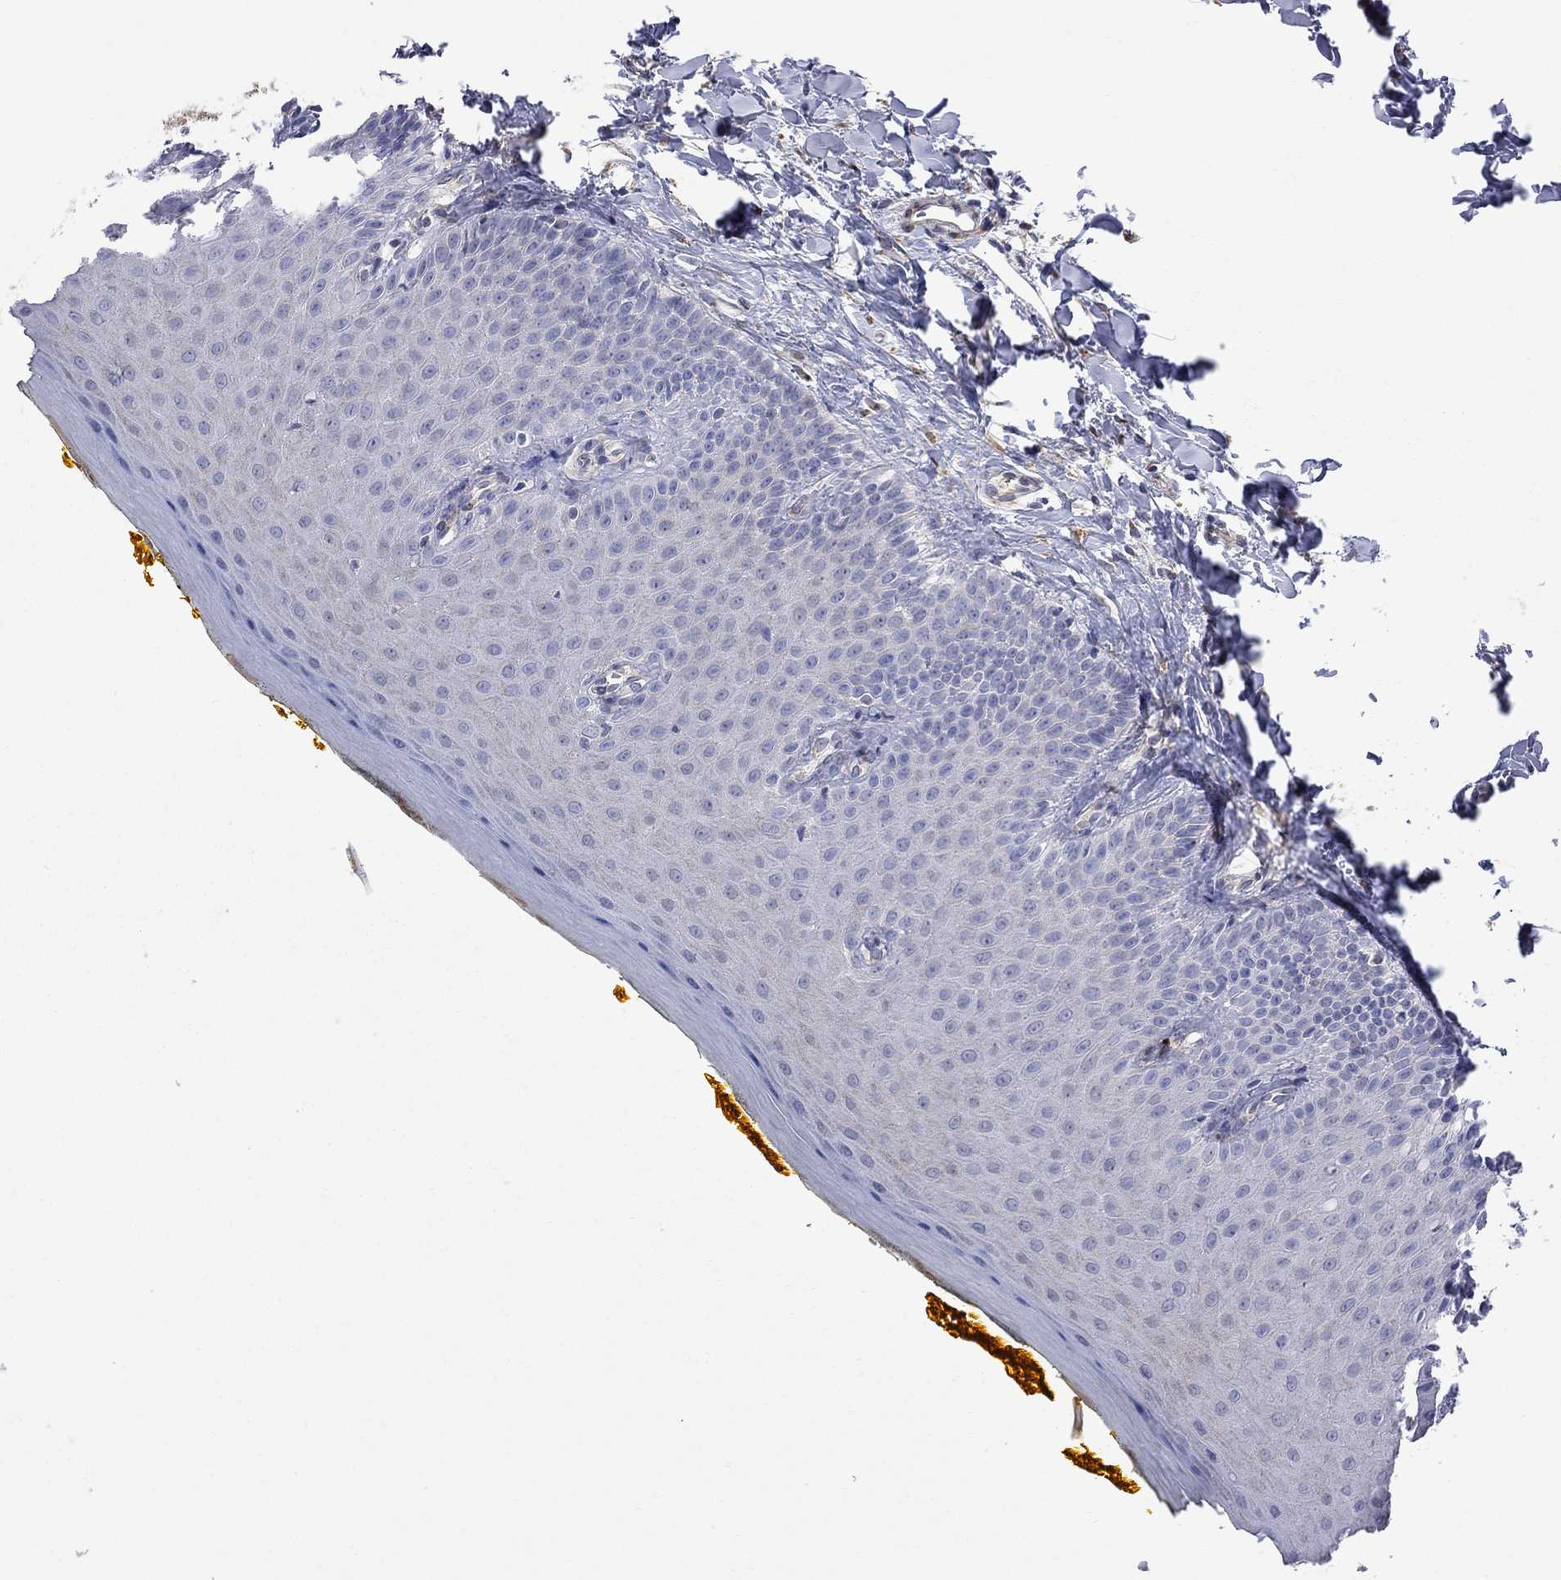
{"staining": {"intensity": "negative", "quantity": "none", "location": "none"}, "tissue": "oral mucosa", "cell_type": "Squamous epithelial cells", "image_type": "normal", "snomed": [{"axis": "morphology", "description": "Normal tissue, NOS"}, {"axis": "topography", "description": "Oral tissue"}], "caption": "Oral mucosa was stained to show a protein in brown. There is no significant positivity in squamous epithelial cells. The staining was performed using DAB (3,3'-diaminobenzidine) to visualize the protein expression in brown, while the nuclei were stained in blue with hematoxylin (Magnification: 20x).", "gene": "MTHFR", "patient": {"sex": "female", "age": 43}}